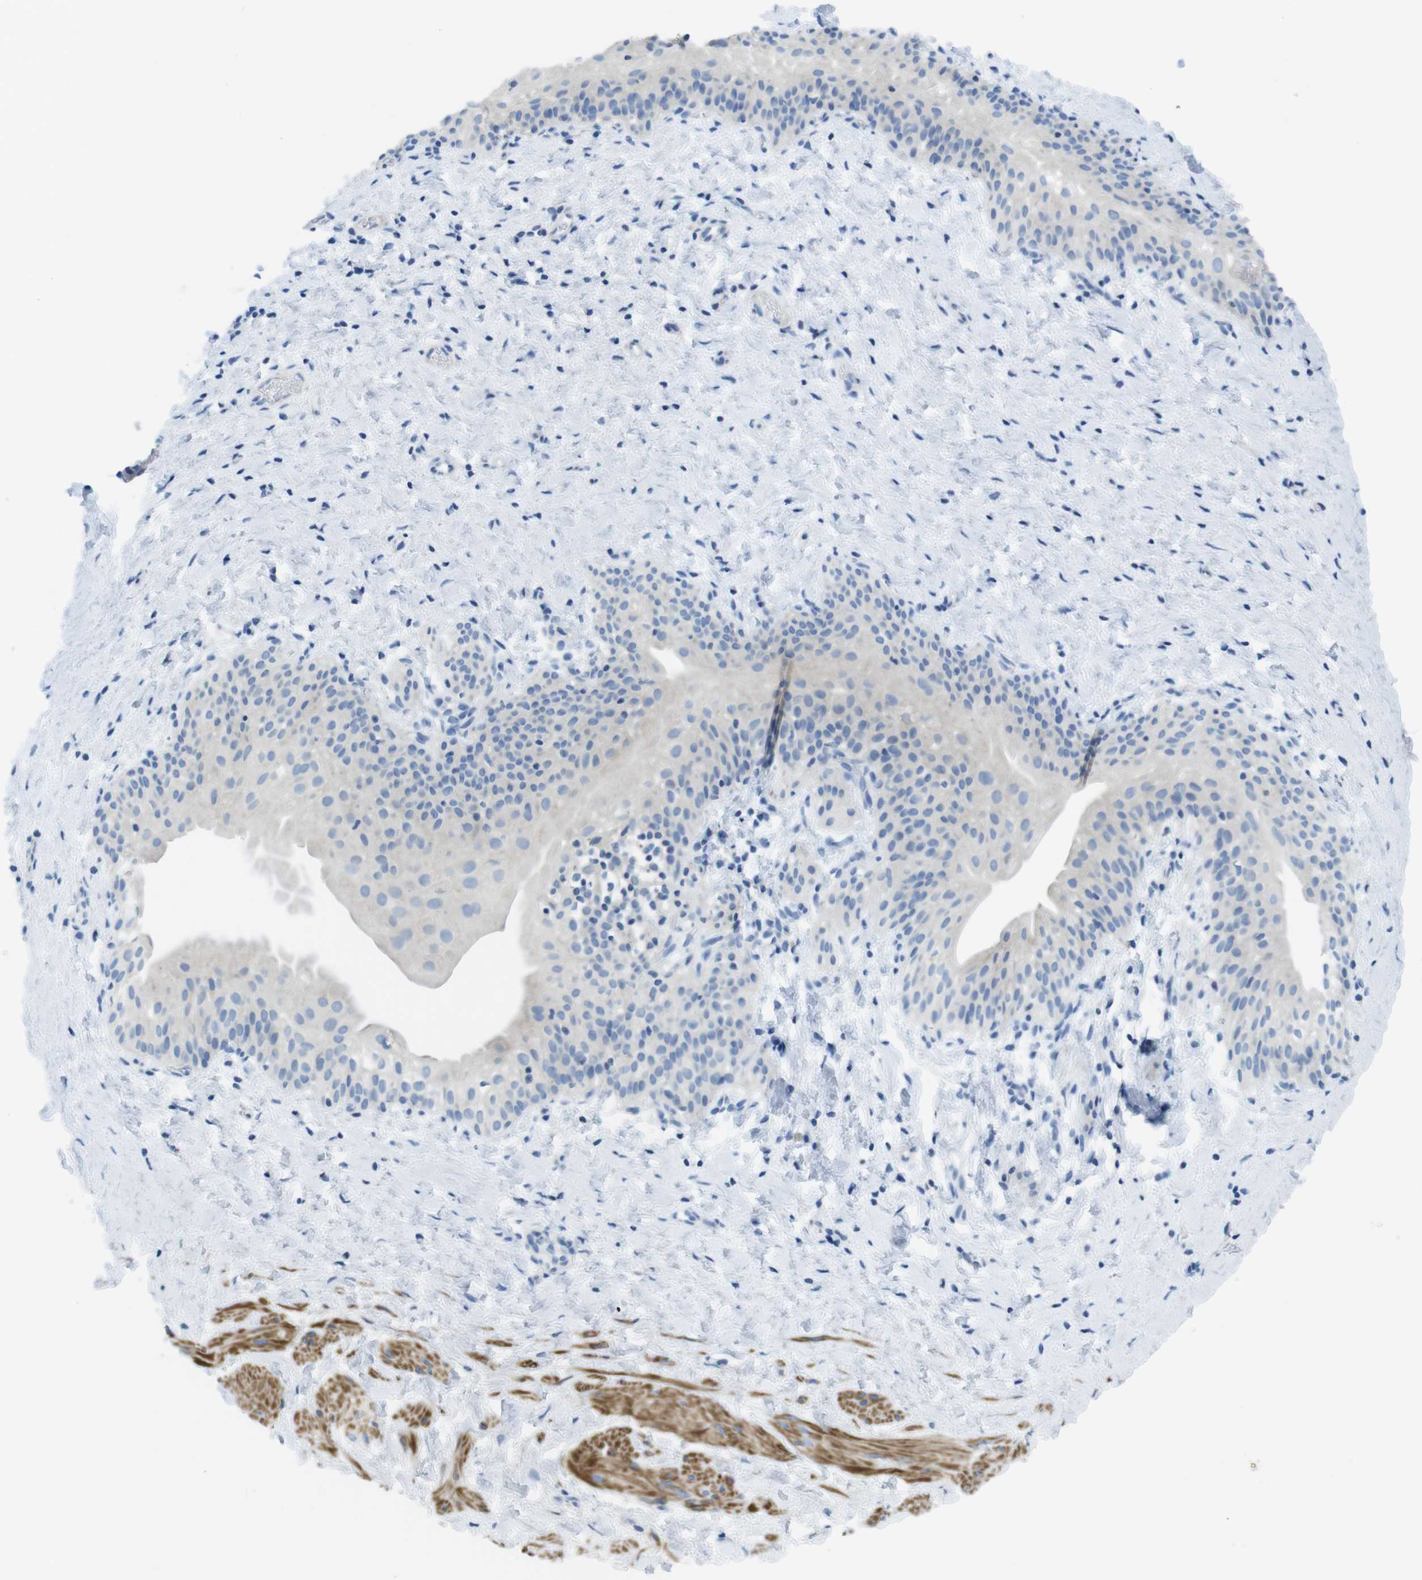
{"staining": {"intensity": "moderate", "quantity": ">75%", "location": "cytoplasmic/membranous"}, "tissue": "smooth muscle", "cell_type": "Smooth muscle cells", "image_type": "normal", "snomed": [{"axis": "morphology", "description": "Normal tissue, NOS"}, {"axis": "topography", "description": "Smooth muscle"}], "caption": "DAB (3,3'-diaminobenzidine) immunohistochemical staining of unremarkable human smooth muscle exhibits moderate cytoplasmic/membranous protein staining in approximately >75% of smooth muscle cells. Nuclei are stained in blue.", "gene": "ASIC5", "patient": {"sex": "male", "age": 16}}